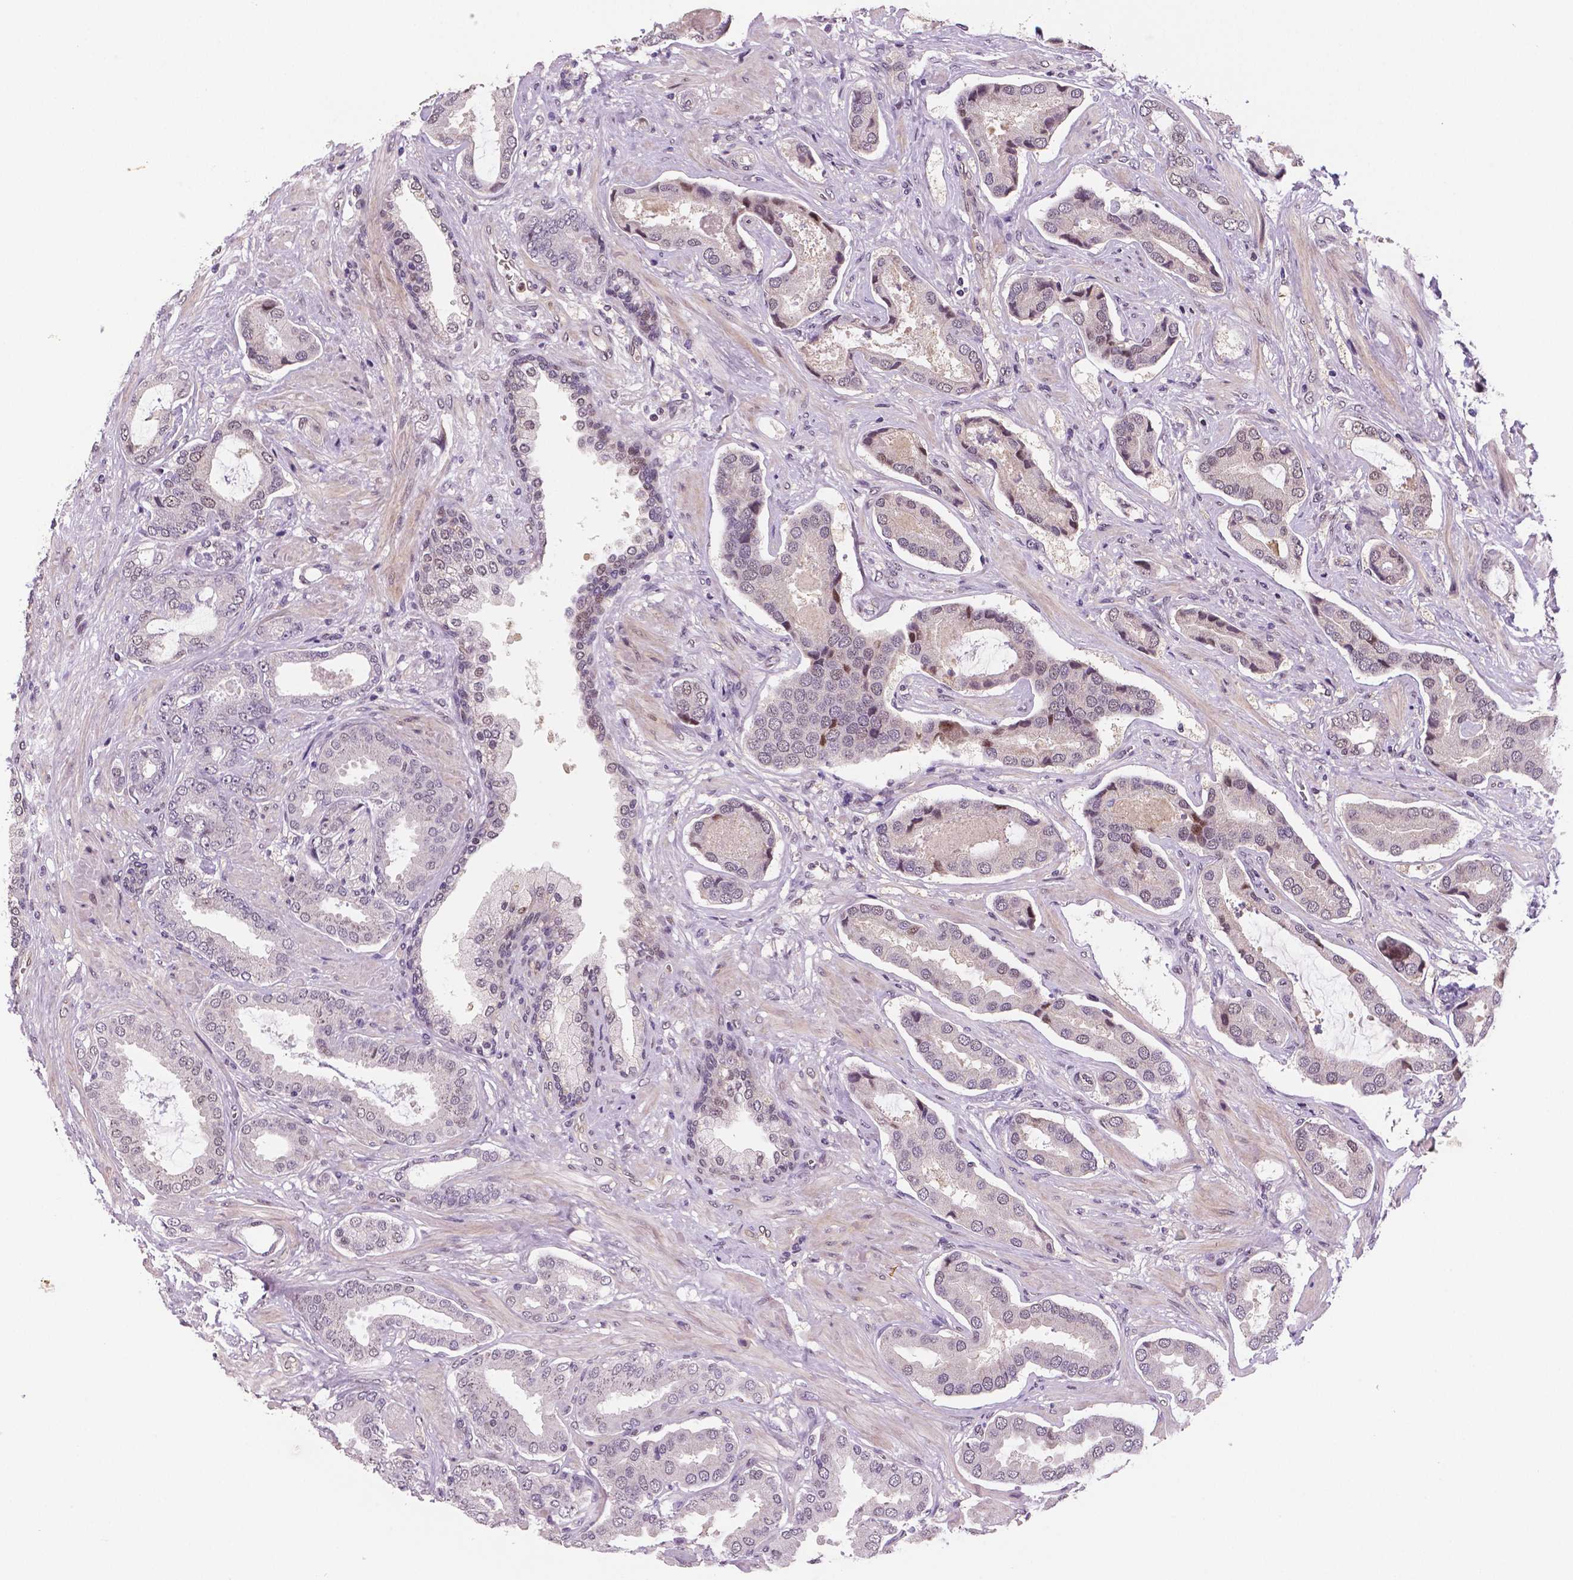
{"staining": {"intensity": "weak", "quantity": "25%-75%", "location": "cytoplasmic/membranous,nuclear"}, "tissue": "prostate cancer", "cell_type": "Tumor cells", "image_type": "cancer", "snomed": [{"axis": "morphology", "description": "Adenocarcinoma, NOS"}, {"axis": "topography", "description": "Prostate"}], "caption": "Immunohistochemistry (IHC) image of neoplastic tissue: prostate cancer stained using immunohistochemistry (IHC) reveals low levels of weak protein expression localized specifically in the cytoplasmic/membranous and nuclear of tumor cells, appearing as a cytoplasmic/membranous and nuclear brown color.", "gene": "STAT3", "patient": {"sex": "male", "age": 64}}